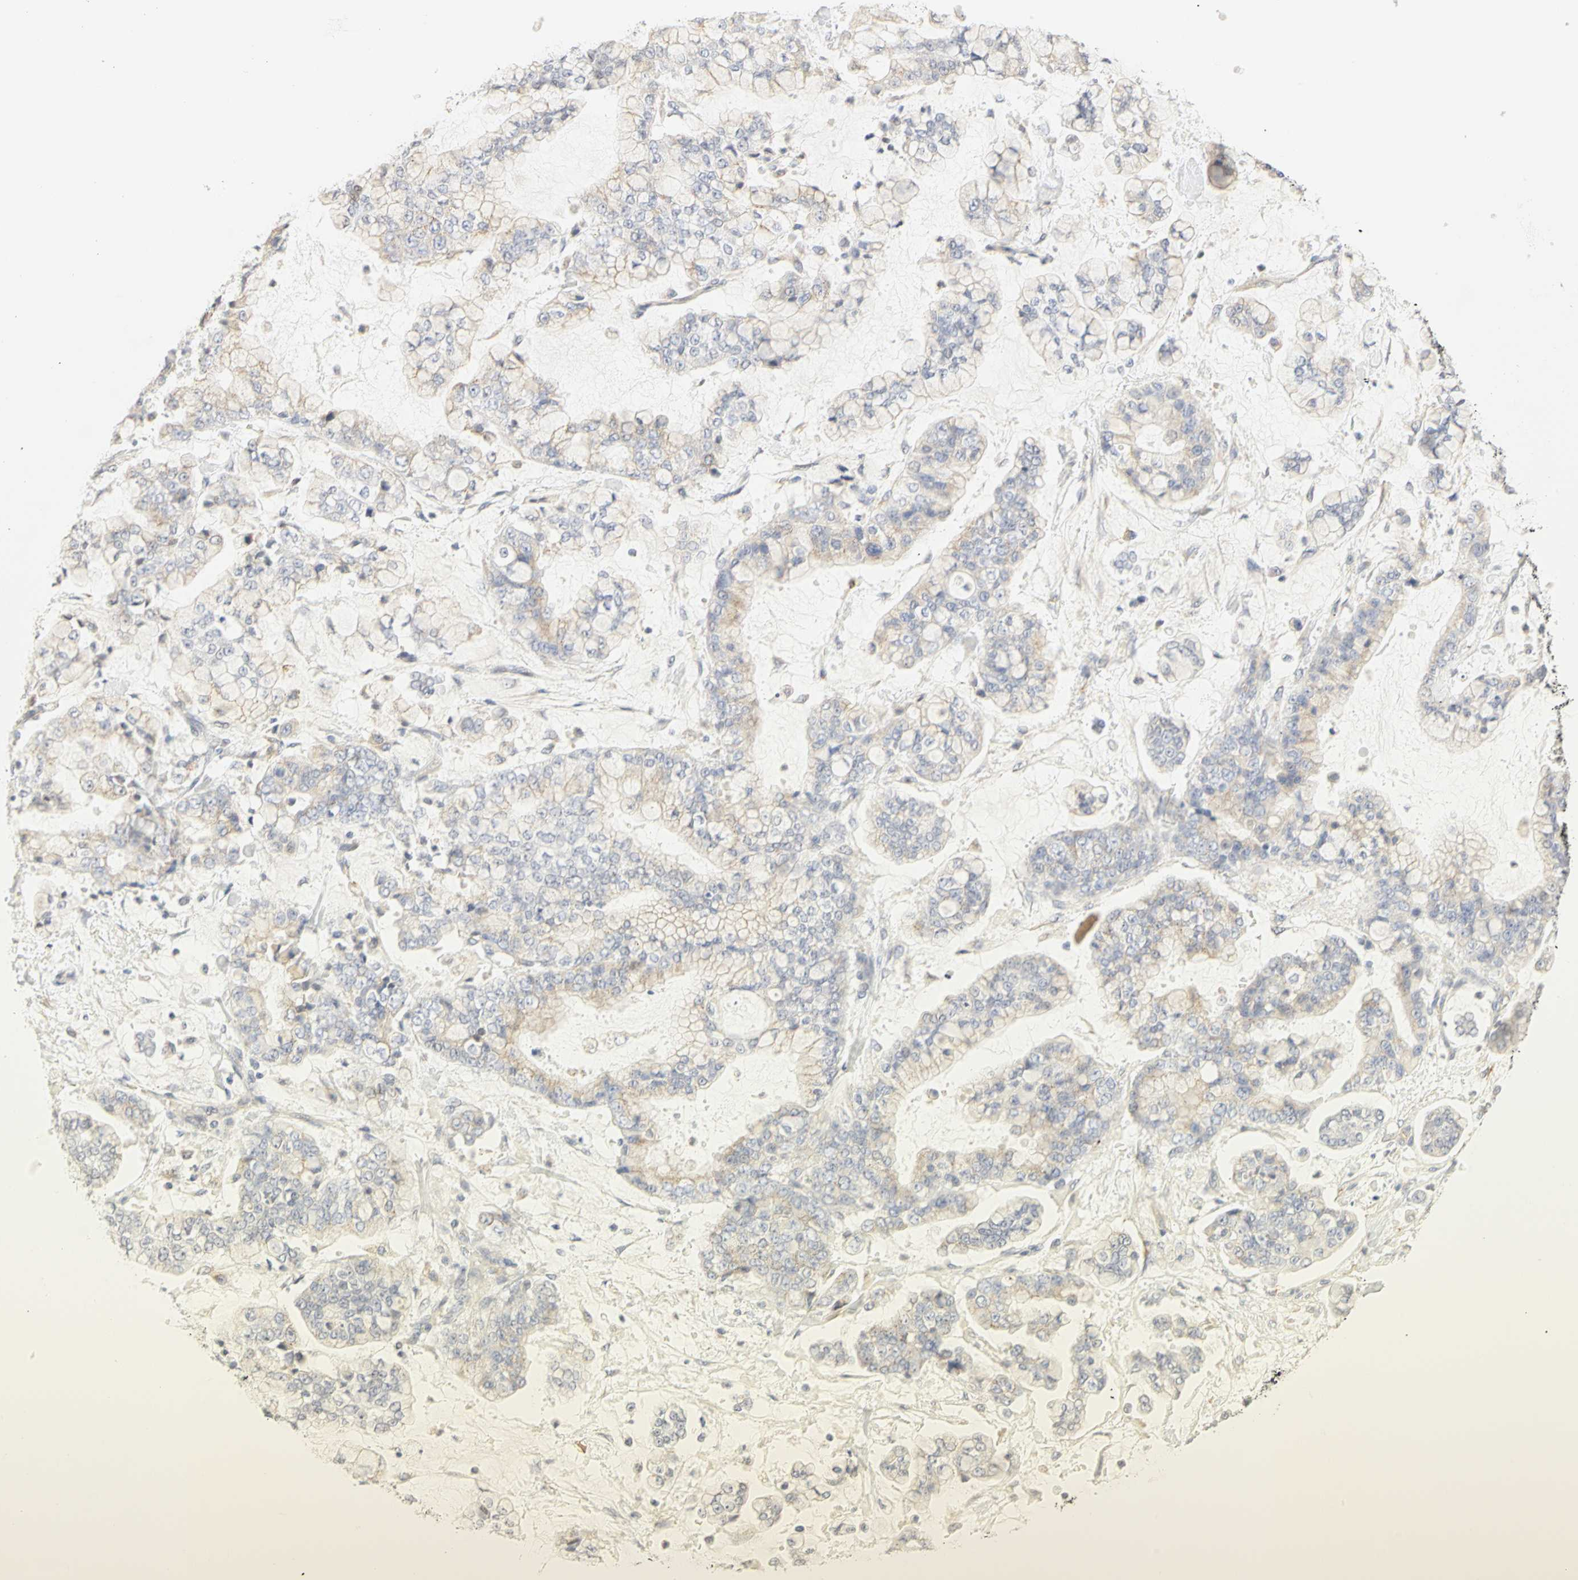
{"staining": {"intensity": "weak", "quantity": "25%-75%", "location": "cytoplasmic/membranous"}, "tissue": "stomach cancer", "cell_type": "Tumor cells", "image_type": "cancer", "snomed": [{"axis": "morphology", "description": "Normal tissue, NOS"}, {"axis": "morphology", "description": "Adenocarcinoma, NOS"}, {"axis": "topography", "description": "Stomach, upper"}, {"axis": "topography", "description": "Stomach"}], "caption": "Immunohistochemical staining of human stomach adenocarcinoma demonstrates weak cytoplasmic/membranous protein staining in about 25%-75% of tumor cells.", "gene": "GNRH2", "patient": {"sex": "male", "age": 76}}